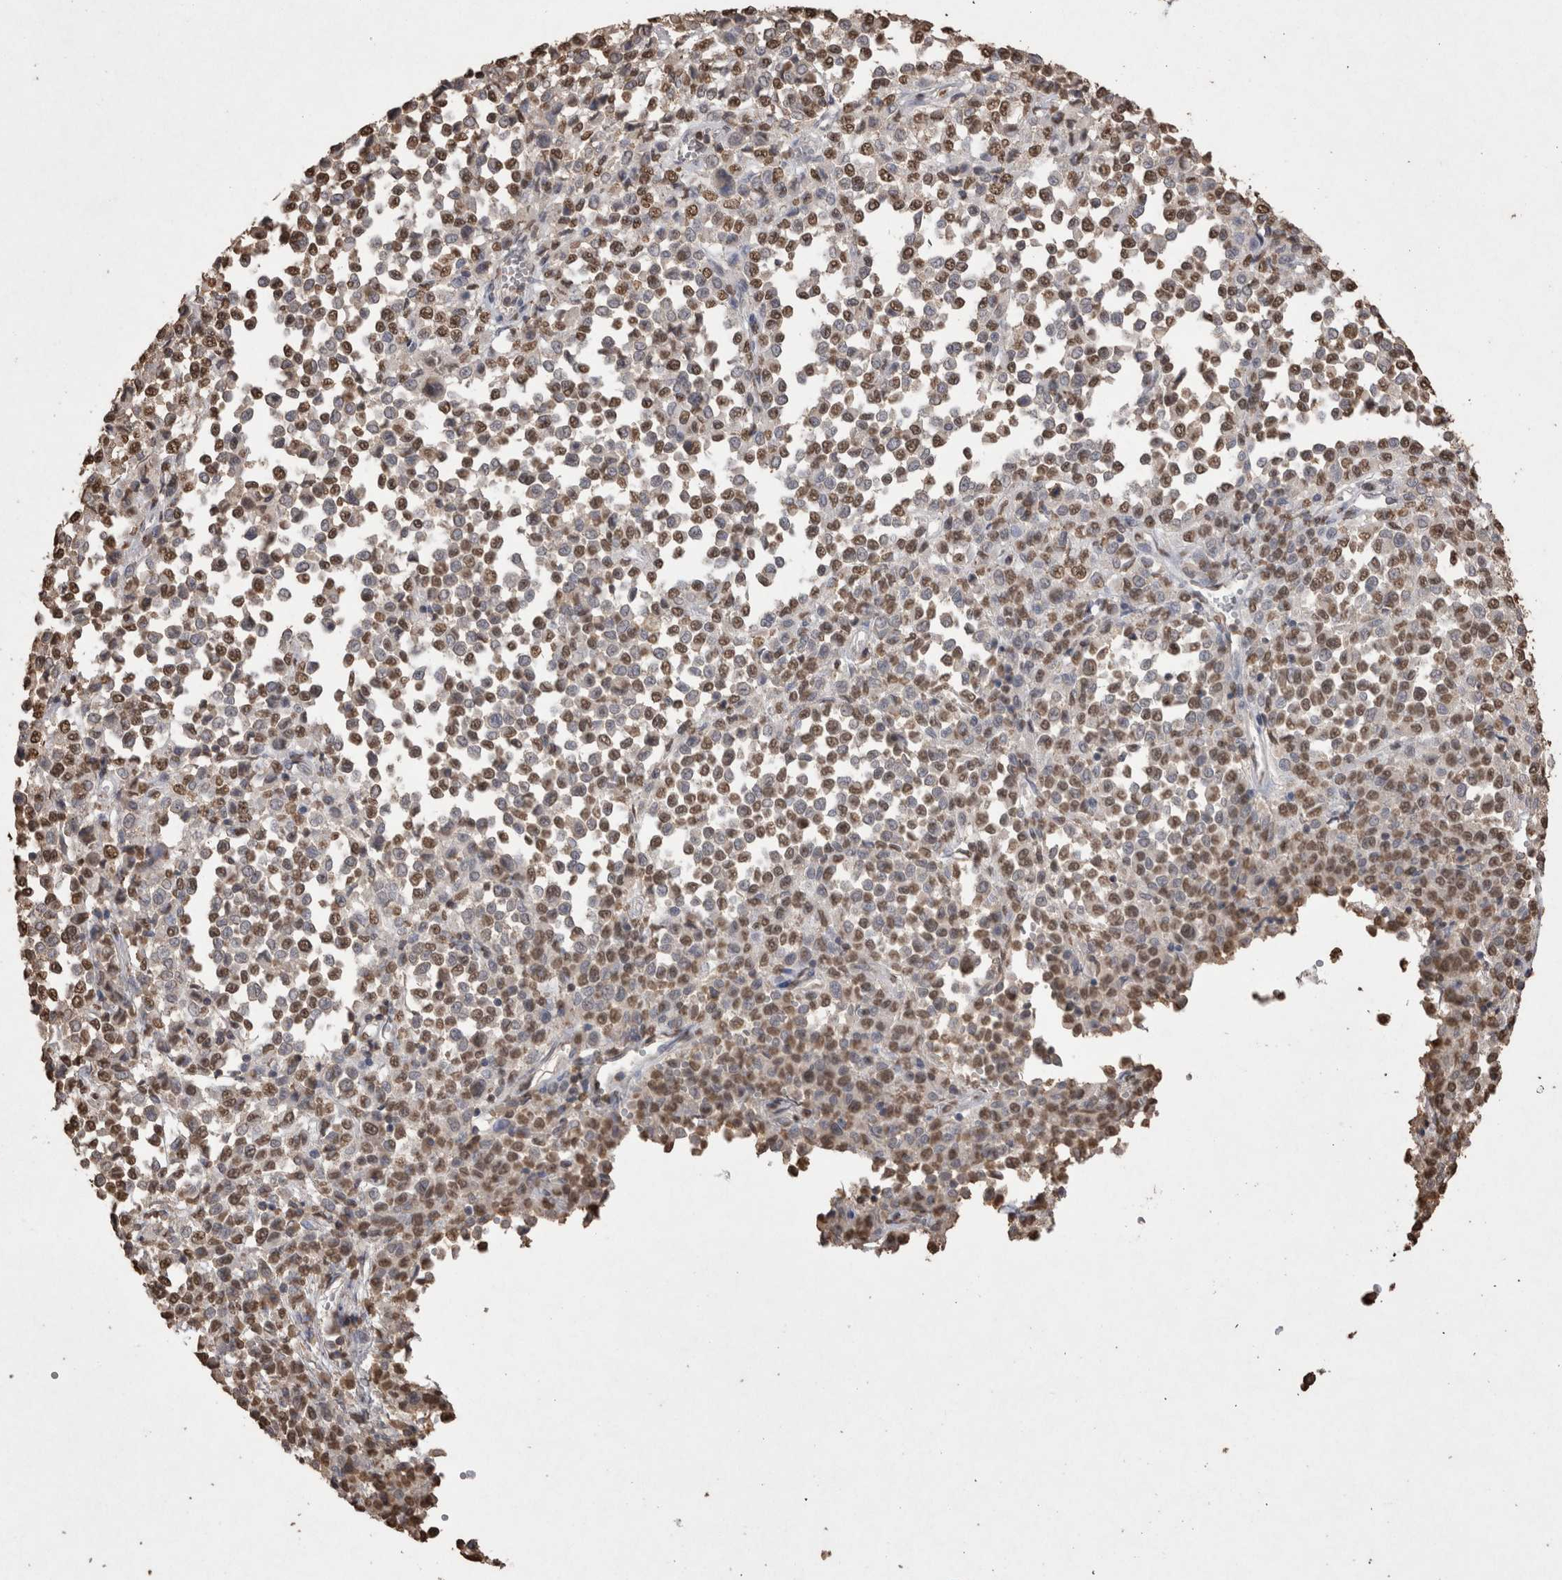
{"staining": {"intensity": "moderate", "quantity": ">75%", "location": "nuclear"}, "tissue": "melanoma", "cell_type": "Tumor cells", "image_type": "cancer", "snomed": [{"axis": "morphology", "description": "Malignant melanoma, Metastatic site"}, {"axis": "topography", "description": "Pancreas"}], "caption": "A photomicrograph showing moderate nuclear positivity in approximately >75% of tumor cells in melanoma, as visualized by brown immunohistochemical staining.", "gene": "POU5F1", "patient": {"sex": "female", "age": 30}}